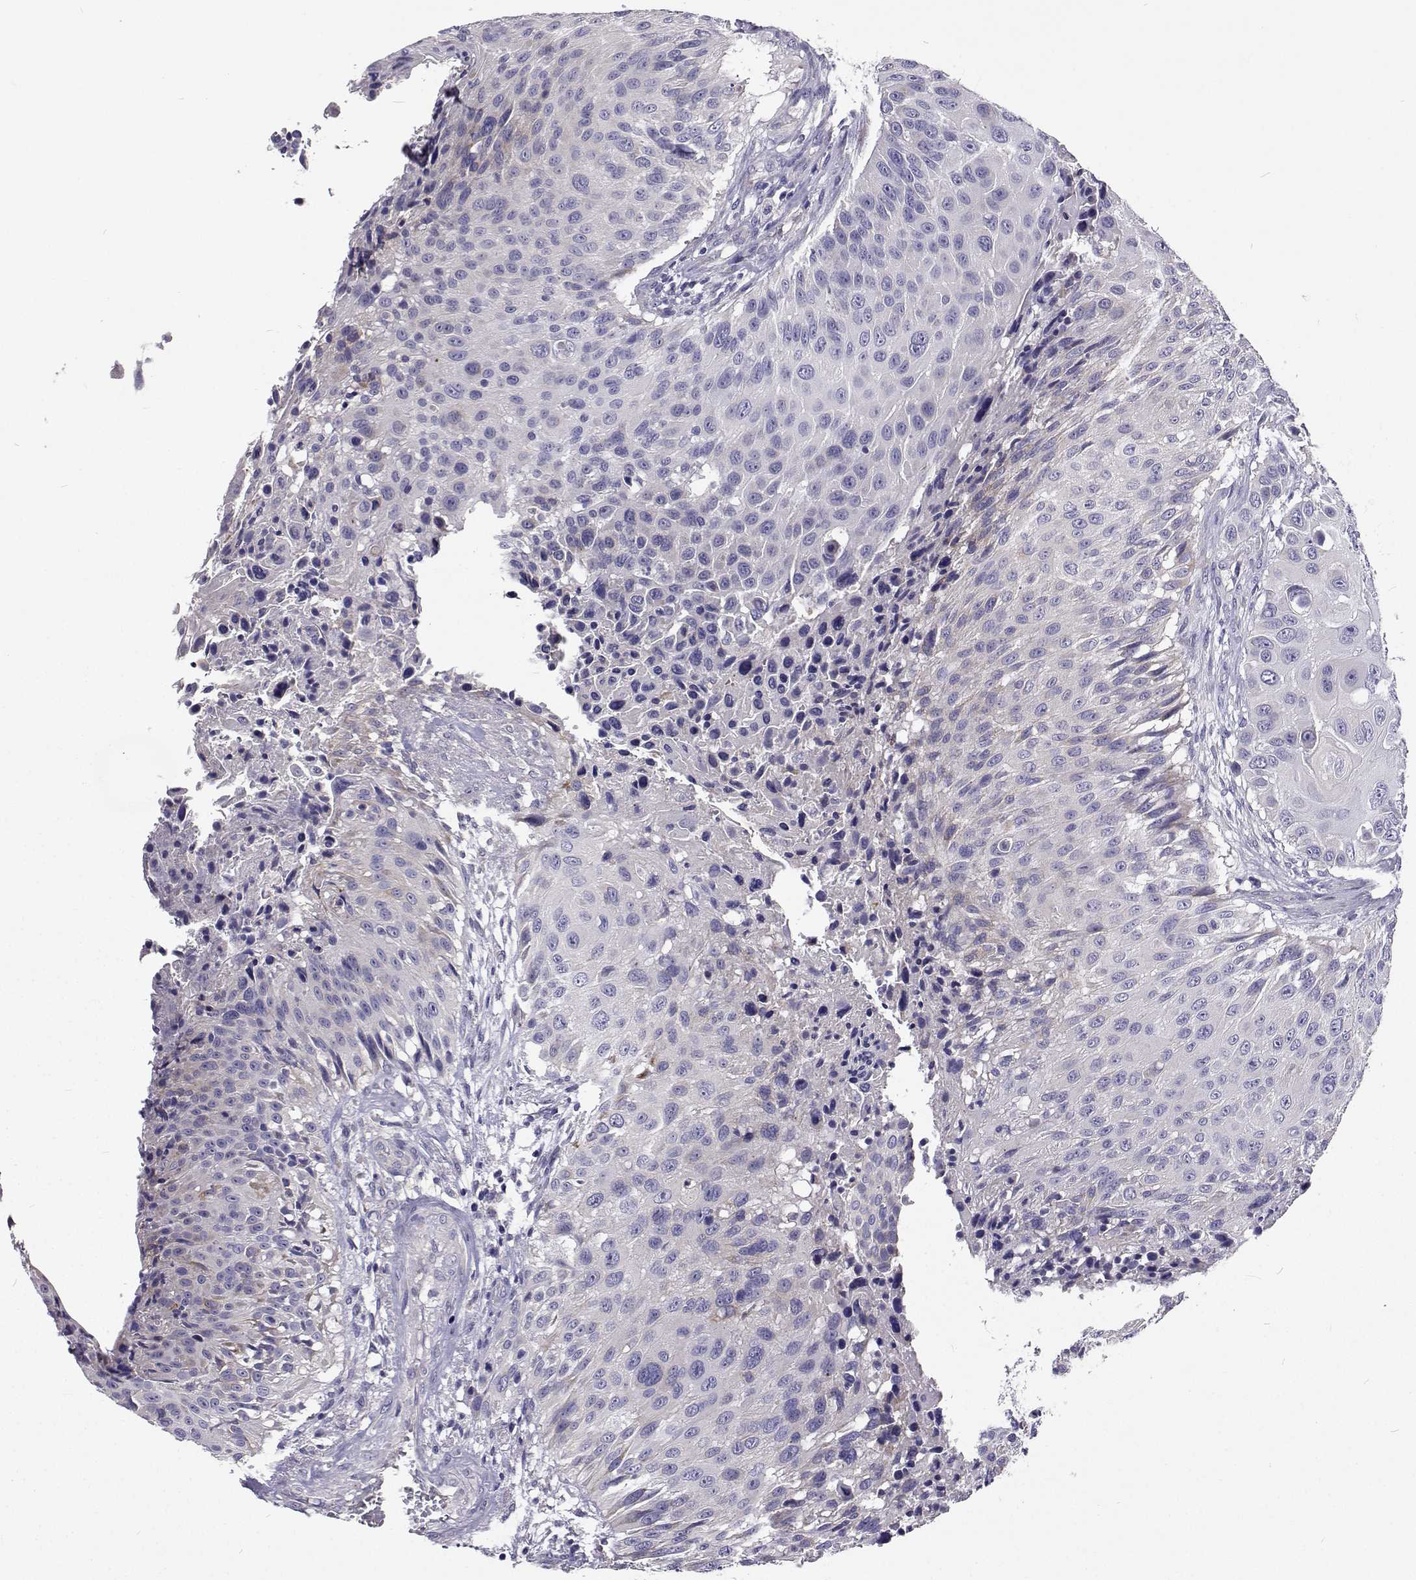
{"staining": {"intensity": "negative", "quantity": "none", "location": "none"}, "tissue": "urothelial cancer", "cell_type": "Tumor cells", "image_type": "cancer", "snomed": [{"axis": "morphology", "description": "Urothelial carcinoma, NOS"}, {"axis": "topography", "description": "Urinary bladder"}], "caption": "An IHC photomicrograph of urothelial cancer is shown. There is no staining in tumor cells of urothelial cancer. (DAB (3,3'-diaminobenzidine) IHC, high magnification).", "gene": "LHFPL7", "patient": {"sex": "male", "age": 55}}